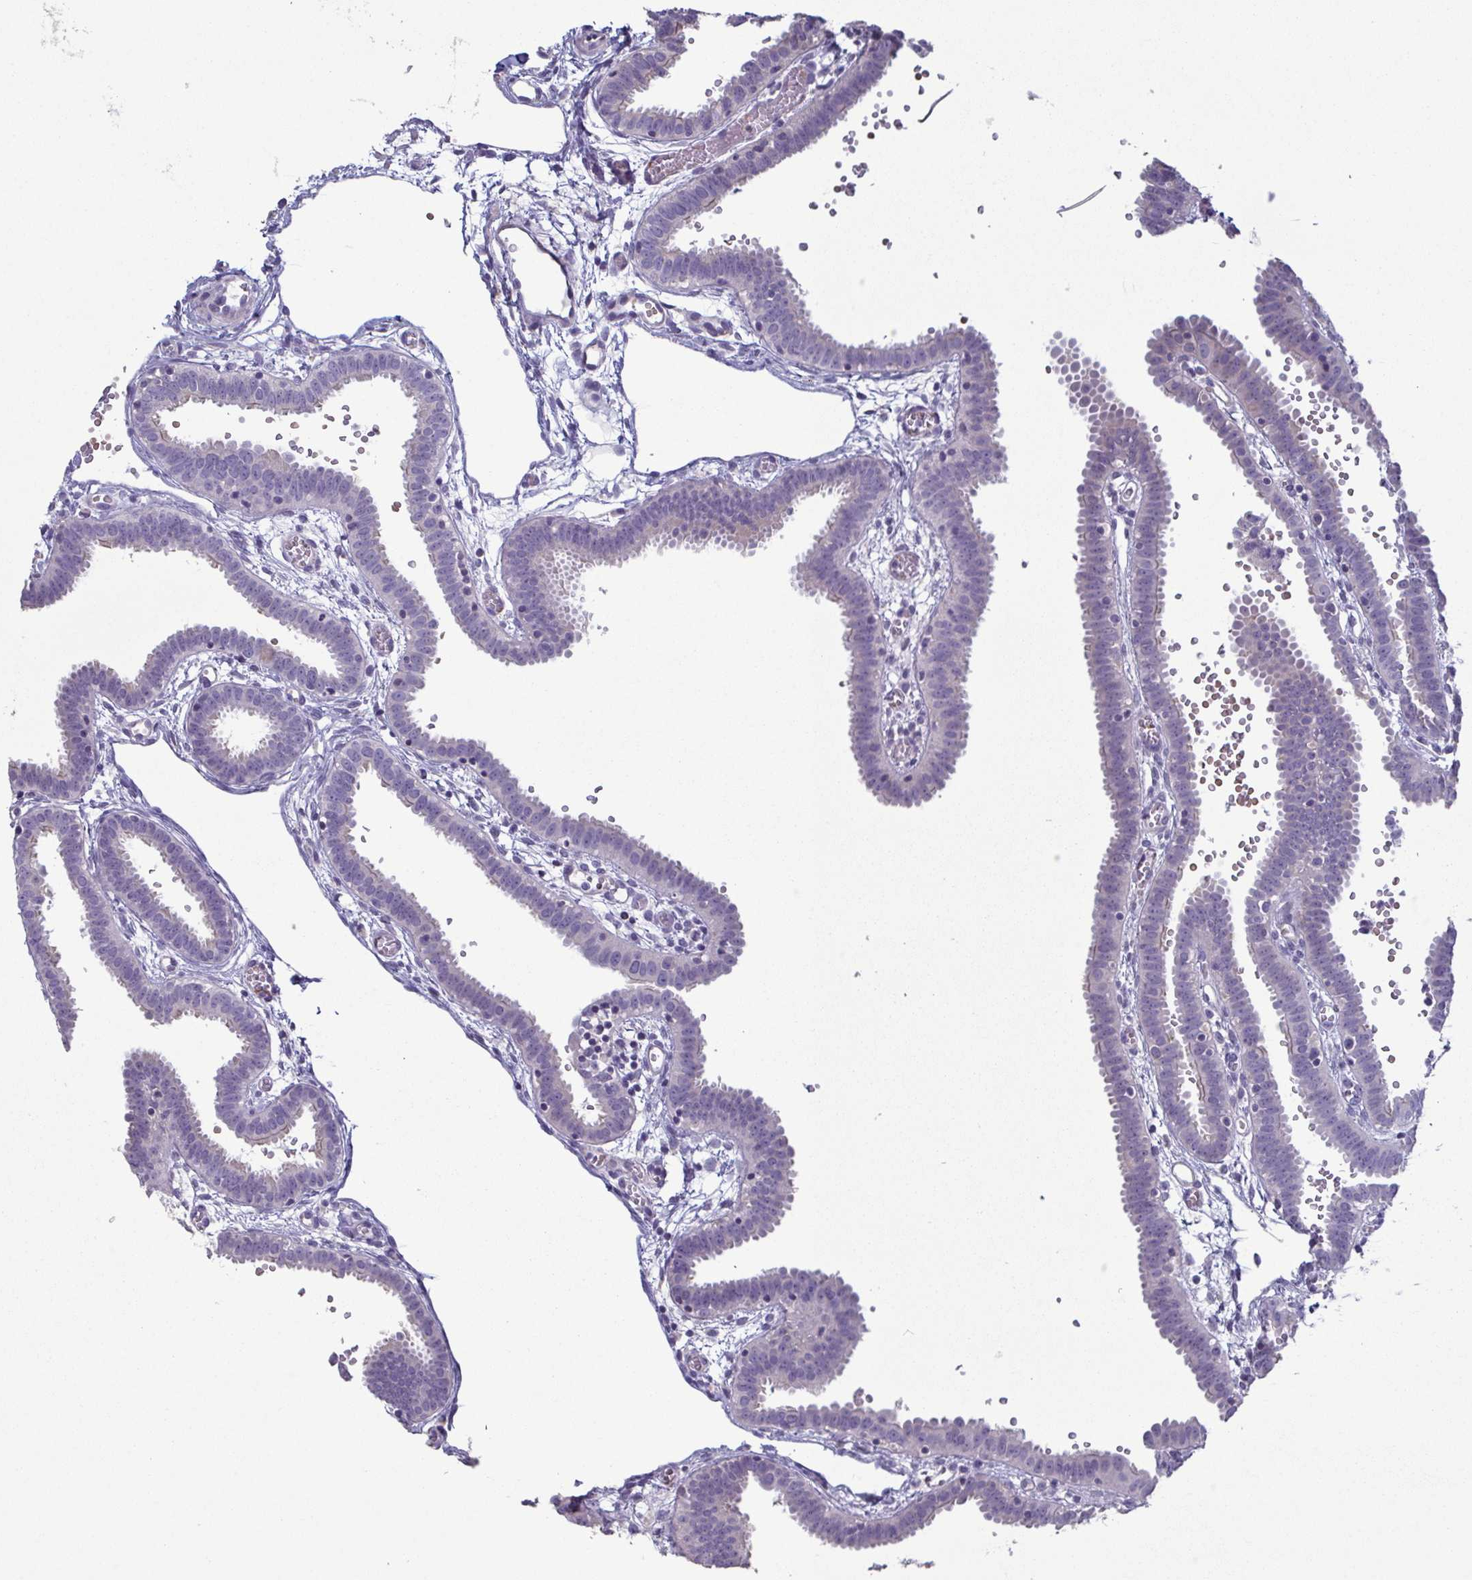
{"staining": {"intensity": "negative", "quantity": "none", "location": "none"}, "tissue": "fallopian tube", "cell_type": "Glandular cells", "image_type": "normal", "snomed": [{"axis": "morphology", "description": "Normal tissue, NOS"}, {"axis": "topography", "description": "Fallopian tube"}], "caption": "Immunohistochemistry photomicrograph of unremarkable fallopian tube stained for a protein (brown), which displays no staining in glandular cells.", "gene": "GLDC", "patient": {"sex": "female", "age": 37}}